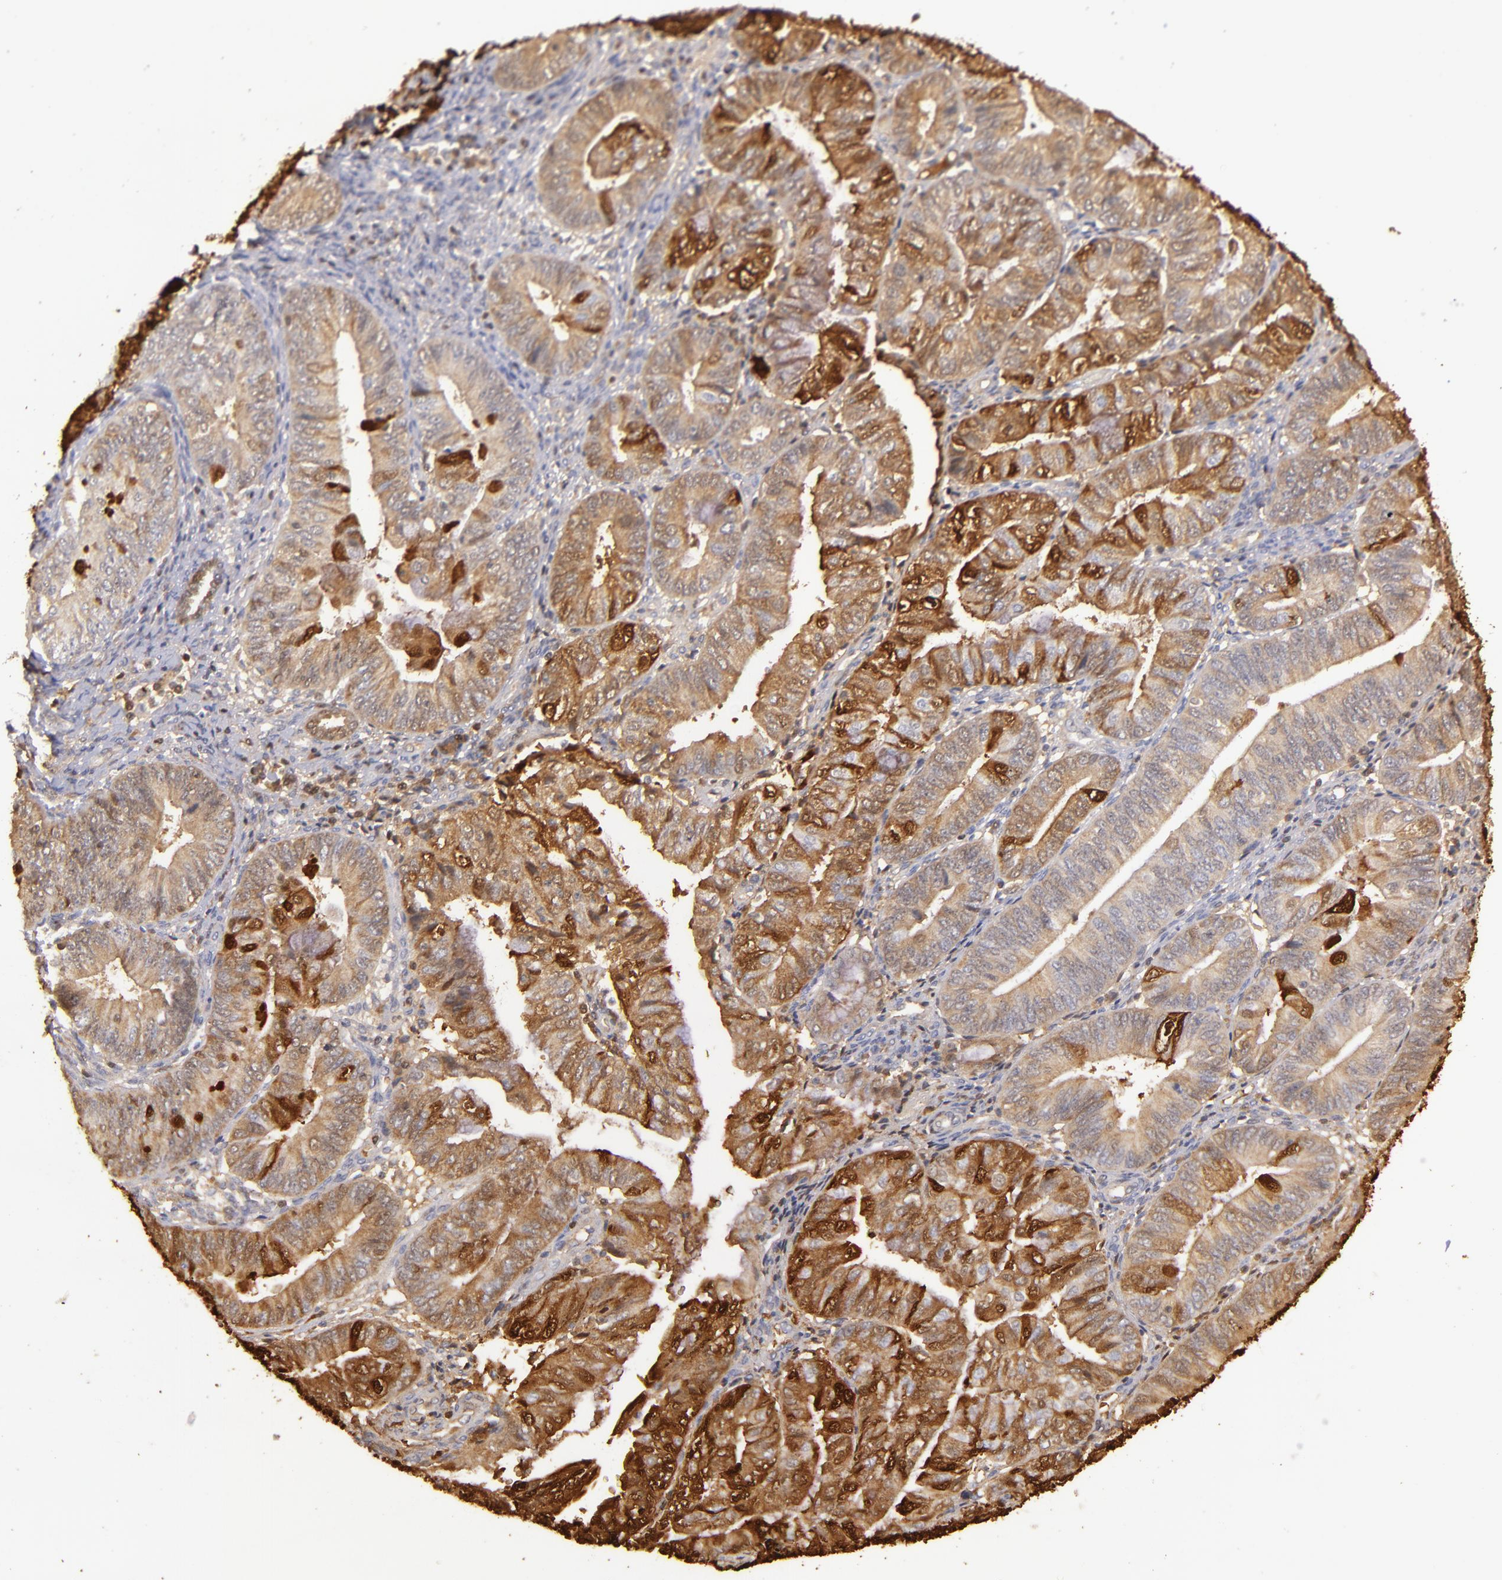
{"staining": {"intensity": "strong", "quantity": ">75%", "location": "cytoplasmic/membranous,nuclear"}, "tissue": "endometrial cancer", "cell_type": "Tumor cells", "image_type": "cancer", "snomed": [{"axis": "morphology", "description": "Adenocarcinoma, NOS"}, {"axis": "topography", "description": "Endometrium"}], "caption": "Adenocarcinoma (endometrial) stained for a protein demonstrates strong cytoplasmic/membranous and nuclear positivity in tumor cells.", "gene": "S100A2", "patient": {"sex": "female", "age": 55}}